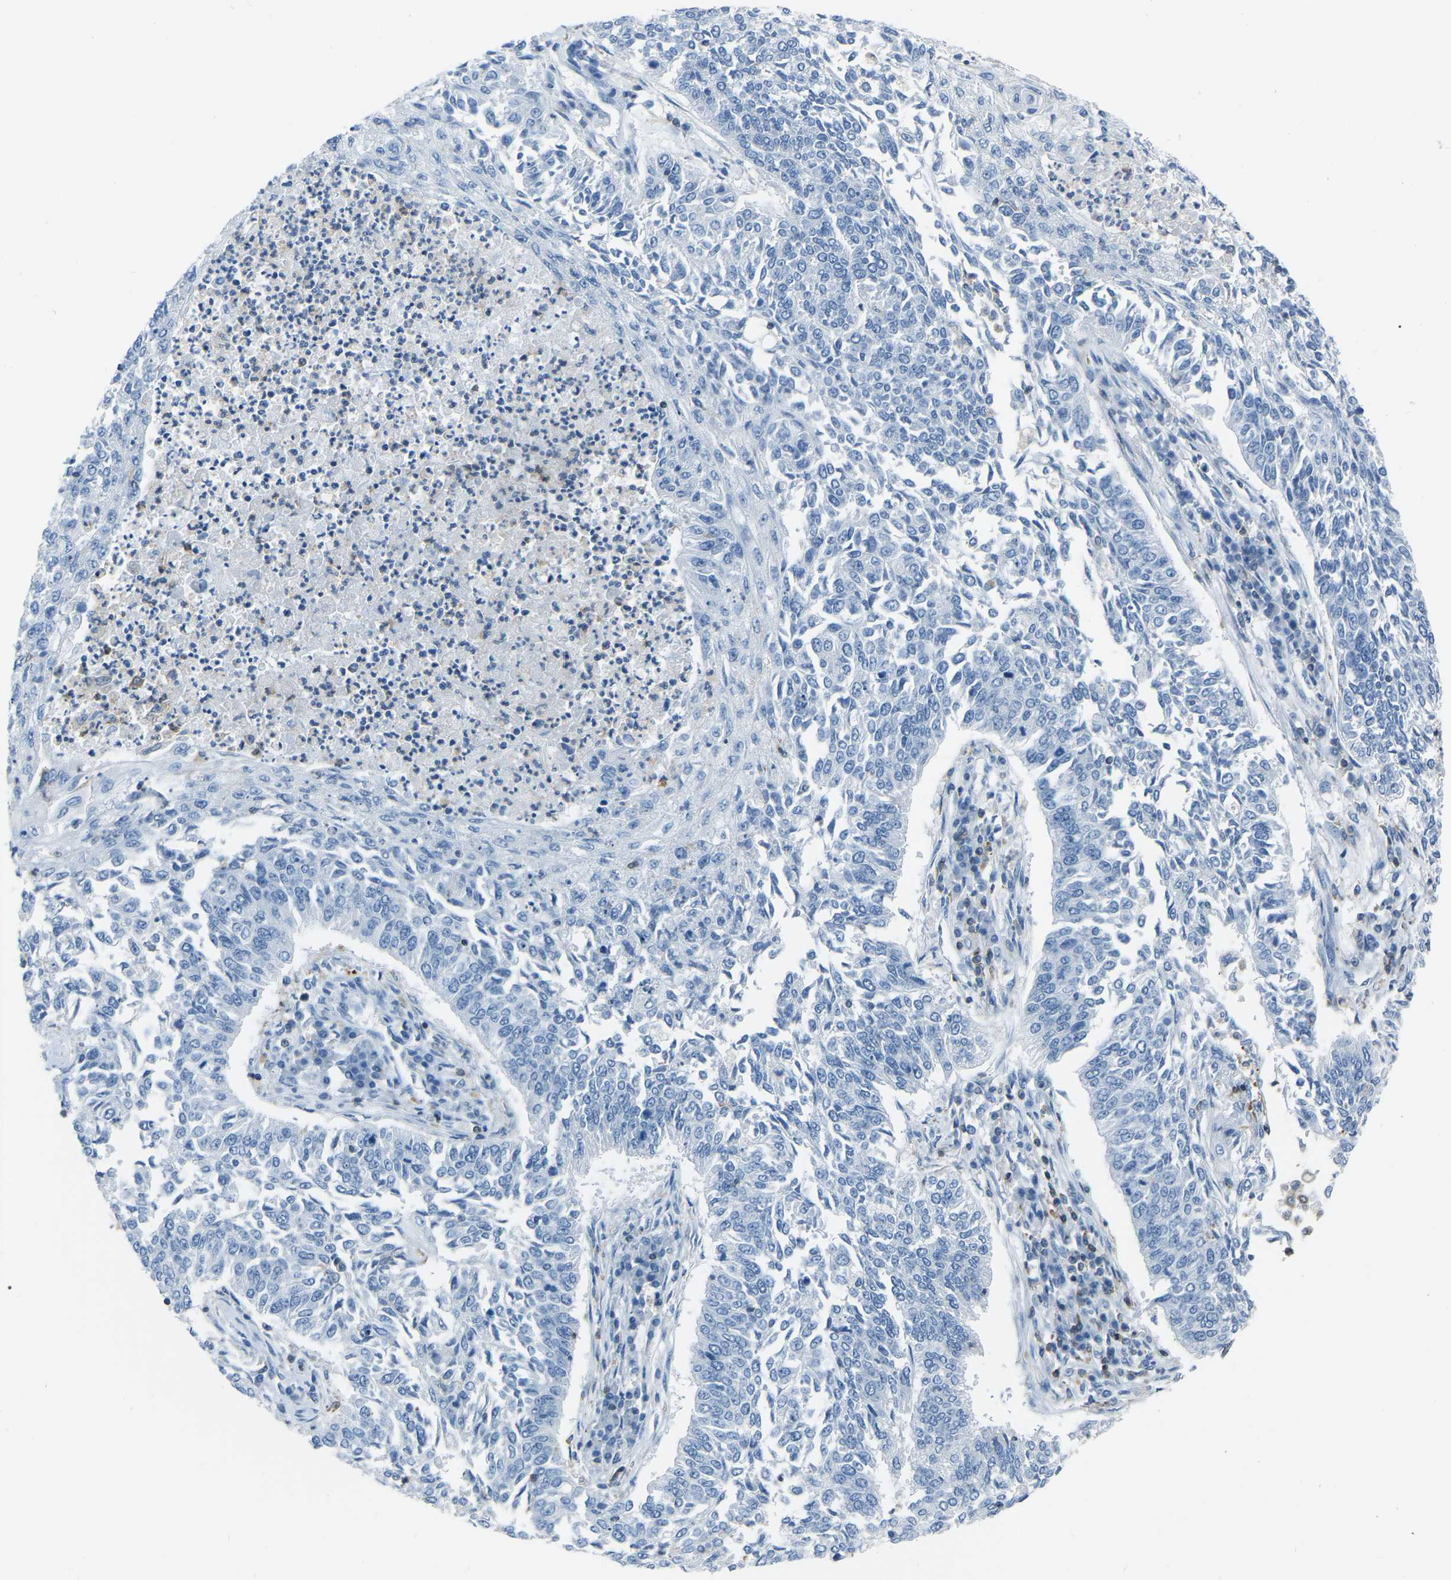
{"staining": {"intensity": "negative", "quantity": "none", "location": "none"}, "tissue": "lung cancer", "cell_type": "Tumor cells", "image_type": "cancer", "snomed": [{"axis": "morphology", "description": "Normal tissue, NOS"}, {"axis": "morphology", "description": "Squamous cell carcinoma, NOS"}, {"axis": "topography", "description": "Cartilage tissue"}, {"axis": "topography", "description": "Bronchus"}, {"axis": "topography", "description": "Lung"}], "caption": "Tumor cells show no significant protein positivity in lung cancer.", "gene": "ARHGAP45", "patient": {"sex": "female", "age": 49}}